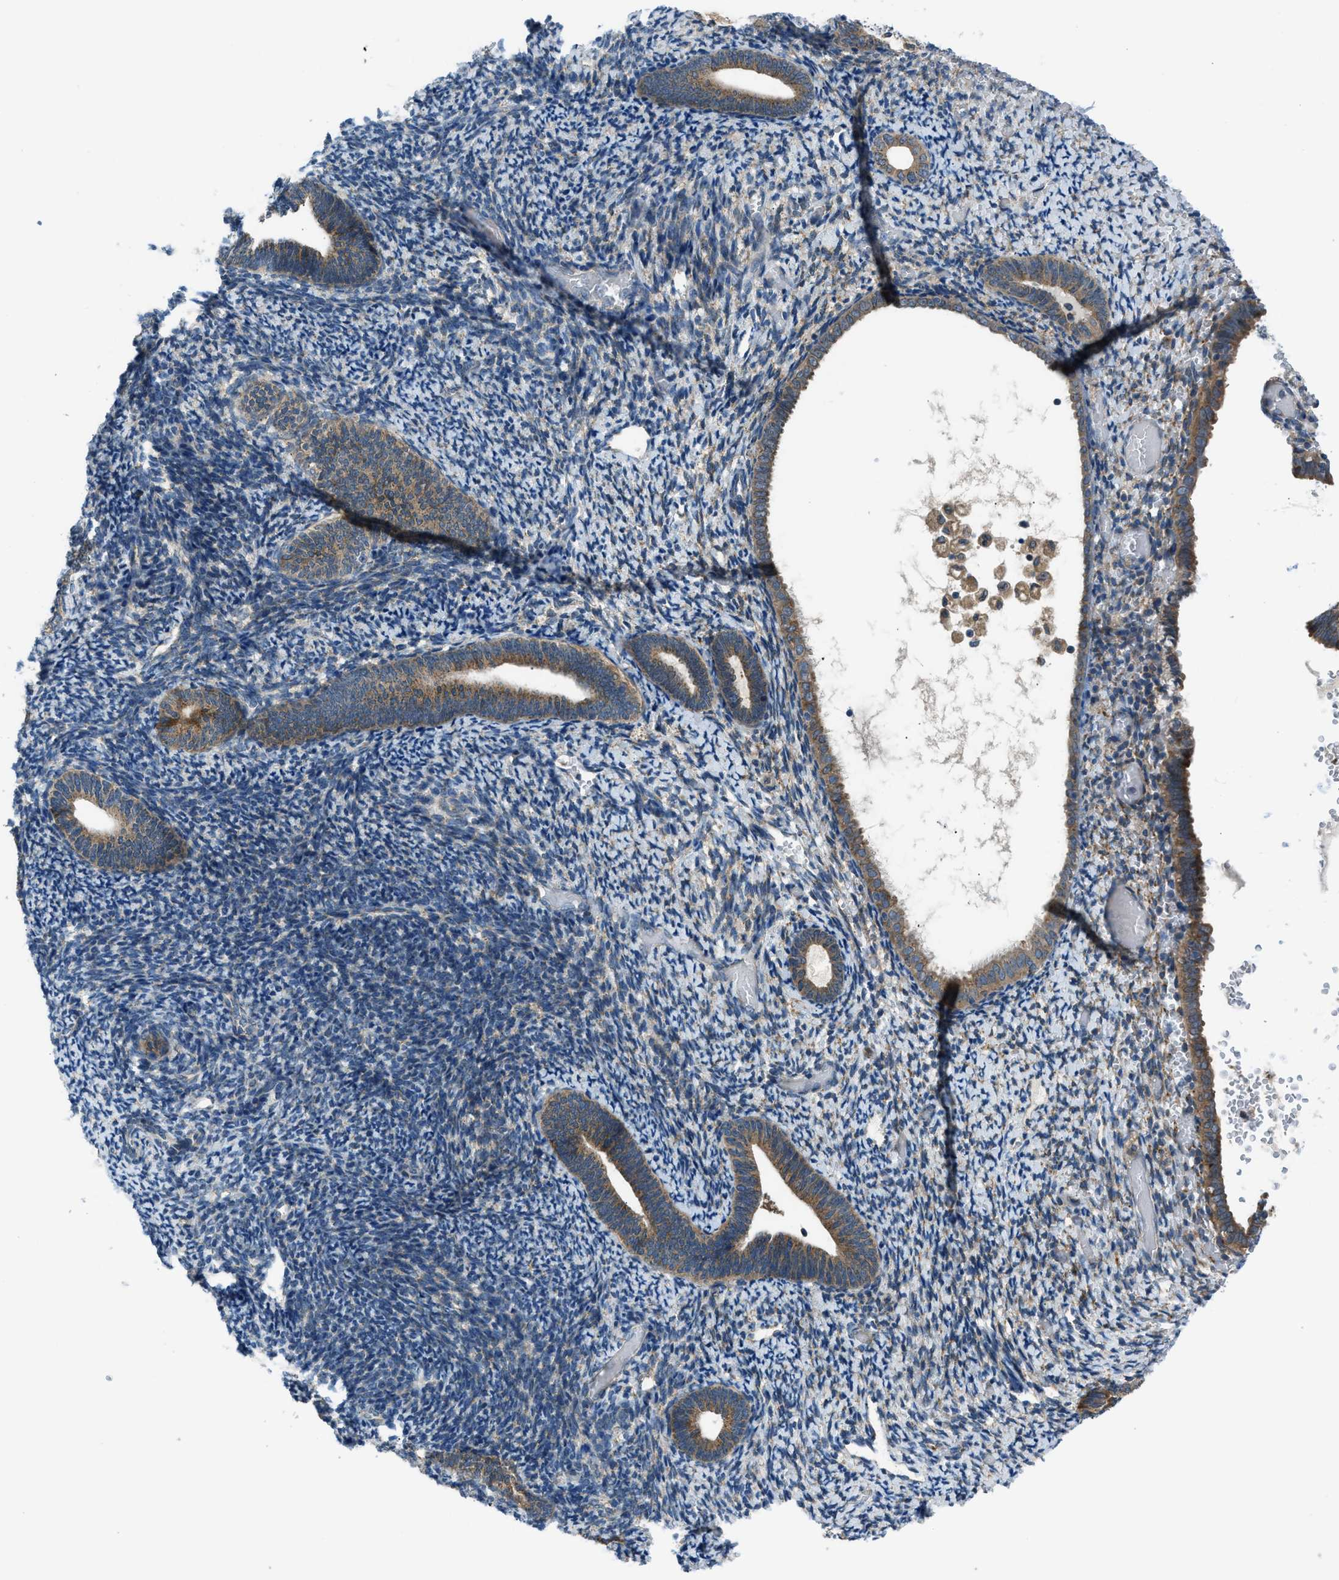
{"staining": {"intensity": "negative", "quantity": "none", "location": "none"}, "tissue": "endometrium", "cell_type": "Cells in endometrial stroma", "image_type": "normal", "snomed": [{"axis": "morphology", "description": "Normal tissue, NOS"}, {"axis": "topography", "description": "Endometrium"}], "caption": "IHC of normal endometrium displays no expression in cells in endometrial stroma.", "gene": "EDARADD", "patient": {"sex": "female", "age": 66}}